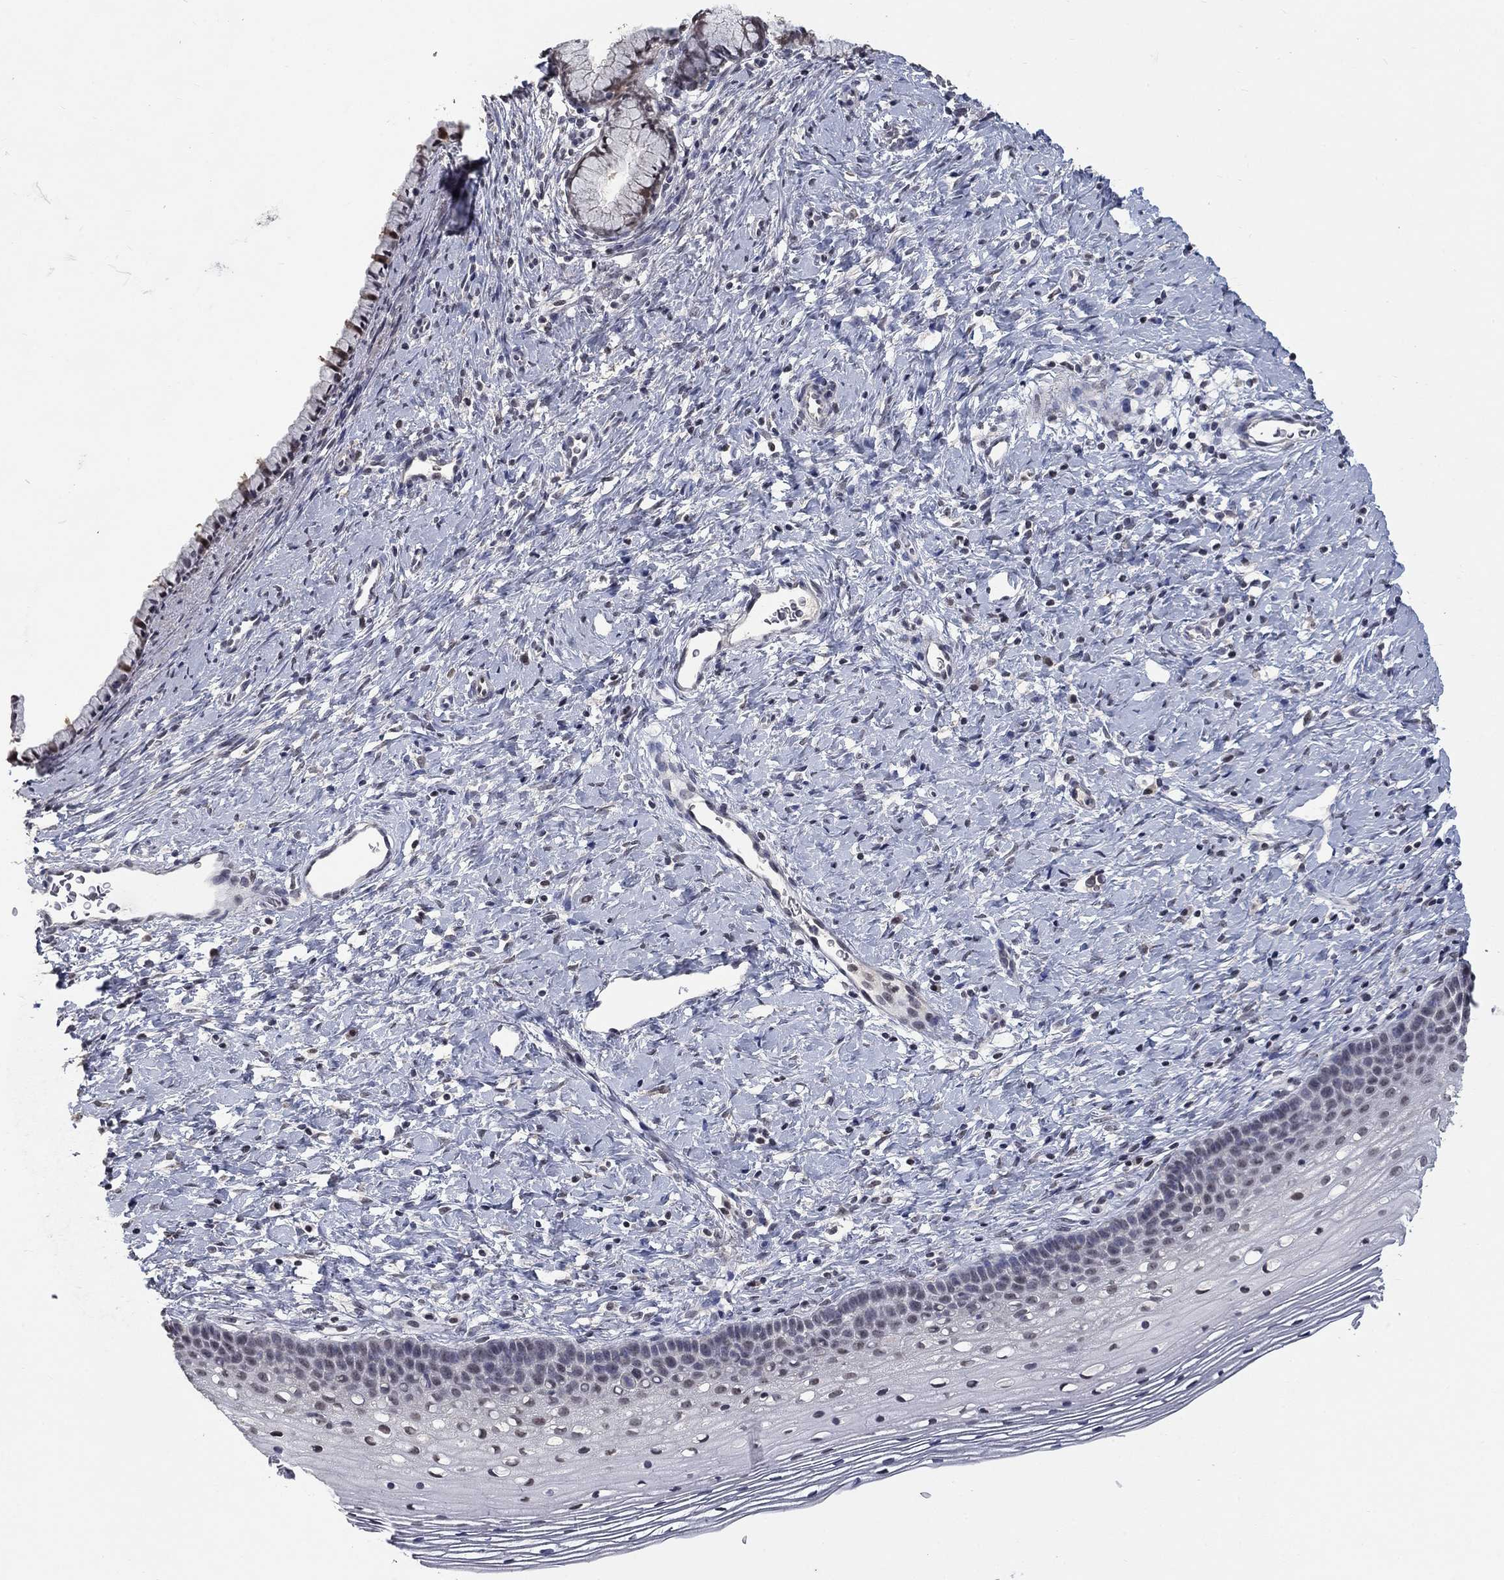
{"staining": {"intensity": "negative", "quantity": "none", "location": "none"}, "tissue": "cervix", "cell_type": "Glandular cells", "image_type": "normal", "snomed": [{"axis": "morphology", "description": "Normal tissue, NOS"}, {"axis": "topography", "description": "Cervix"}], "caption": "High power microscopy micrograph of an immunohistochemistry image of normal cervix, revealing no significant positivity in glandular cells. The staining is performed using DAB brown chromogen with nuclei counter-stained in using hematoxylin.", "gene": "SPATA33", "patient": {"sex": "female", "age": 39}}